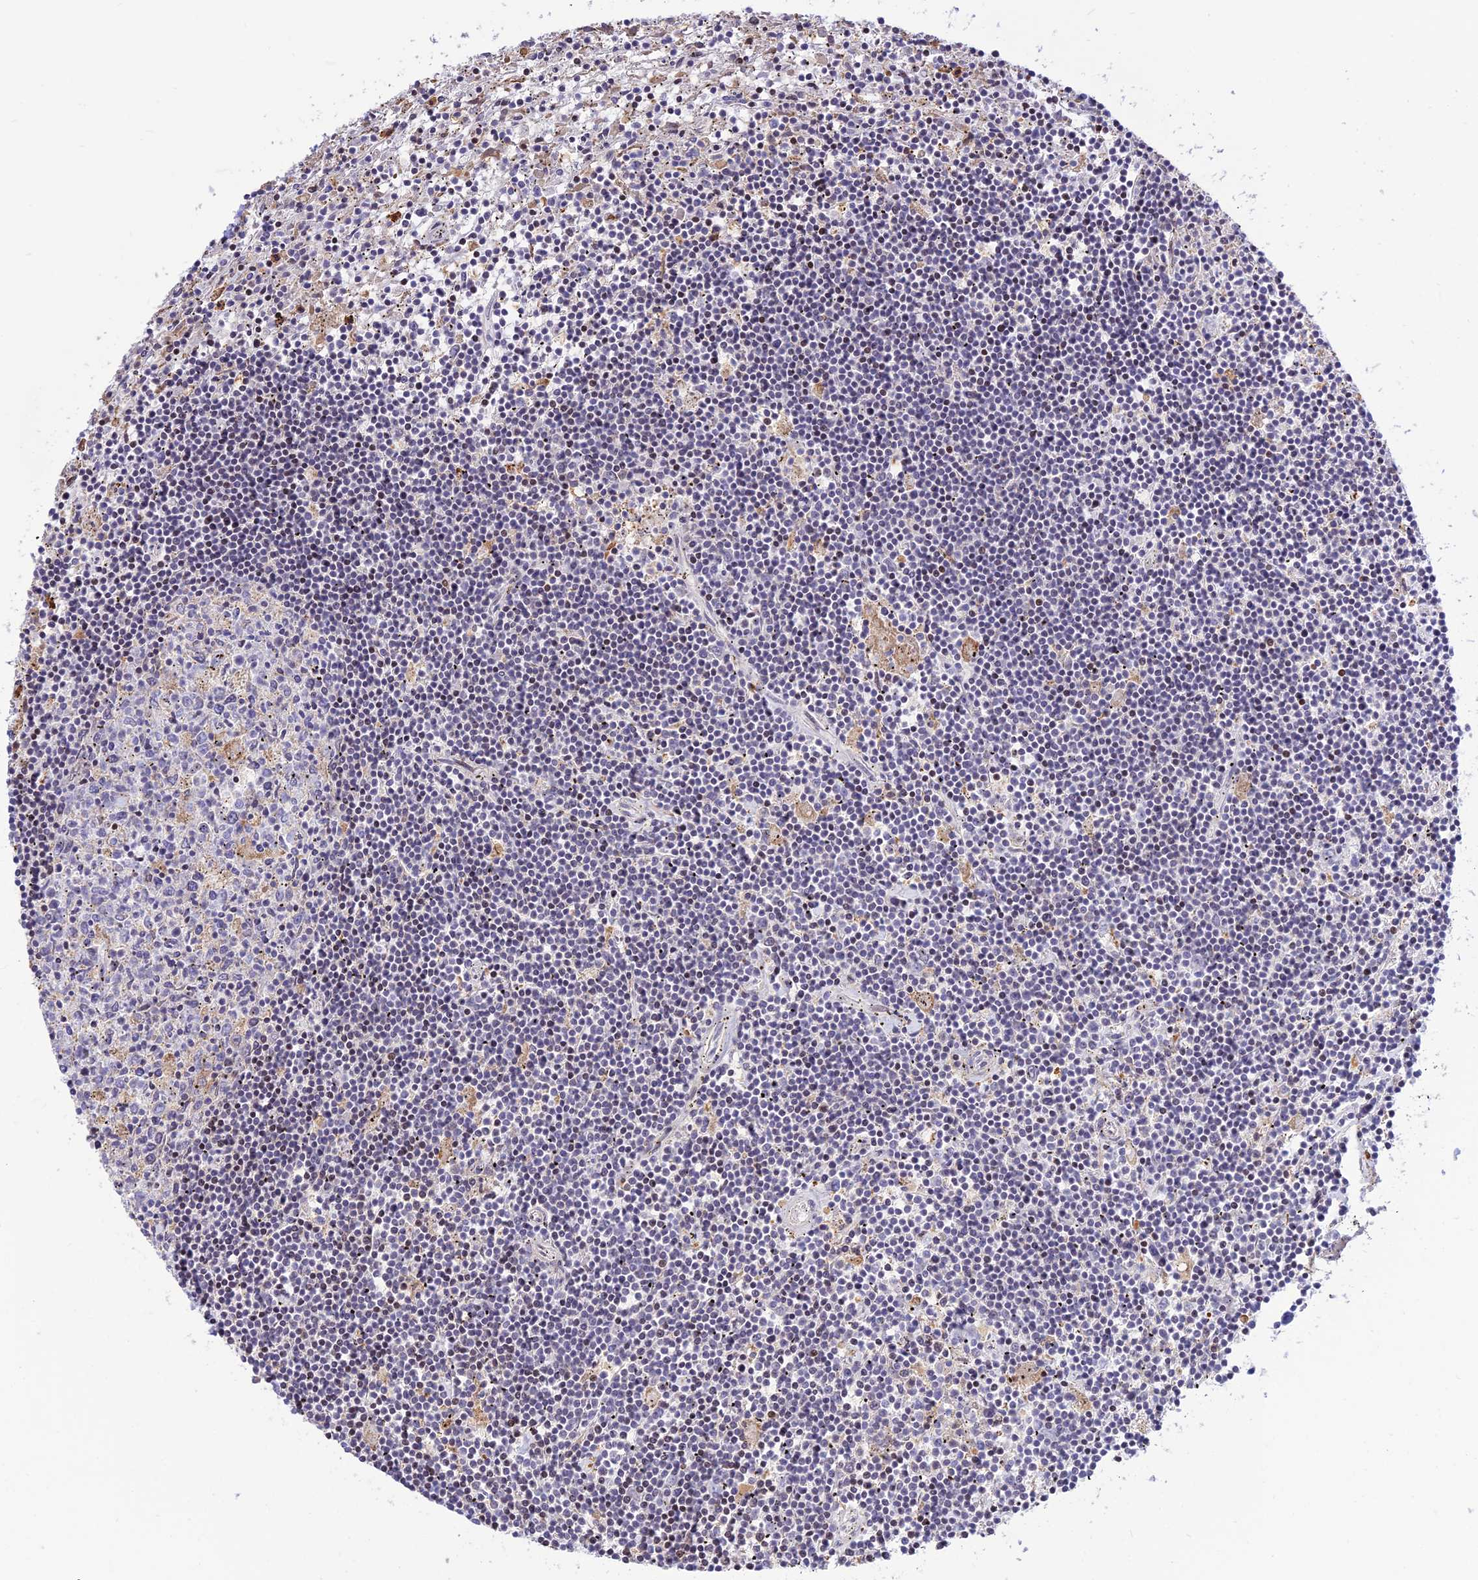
{"staining": {"intensity": "negative", "quantity": "none", "location": "none"}, "tissue": "lymphoma", "cell_type": "Tumor cells", "image_type": "cancer", "snomed": [{"axis": "morphology", "description": "Malignant lymphoma, non-Hodgkin's type, Low grade"}, {"axis": "topography", "description": "Spleen"}], "caption": "This is an IHC image of lymphoma. There is no expression in tumor cells.", "gene": "FAM186B", "patient": {"sex": "male", "age": 76}}